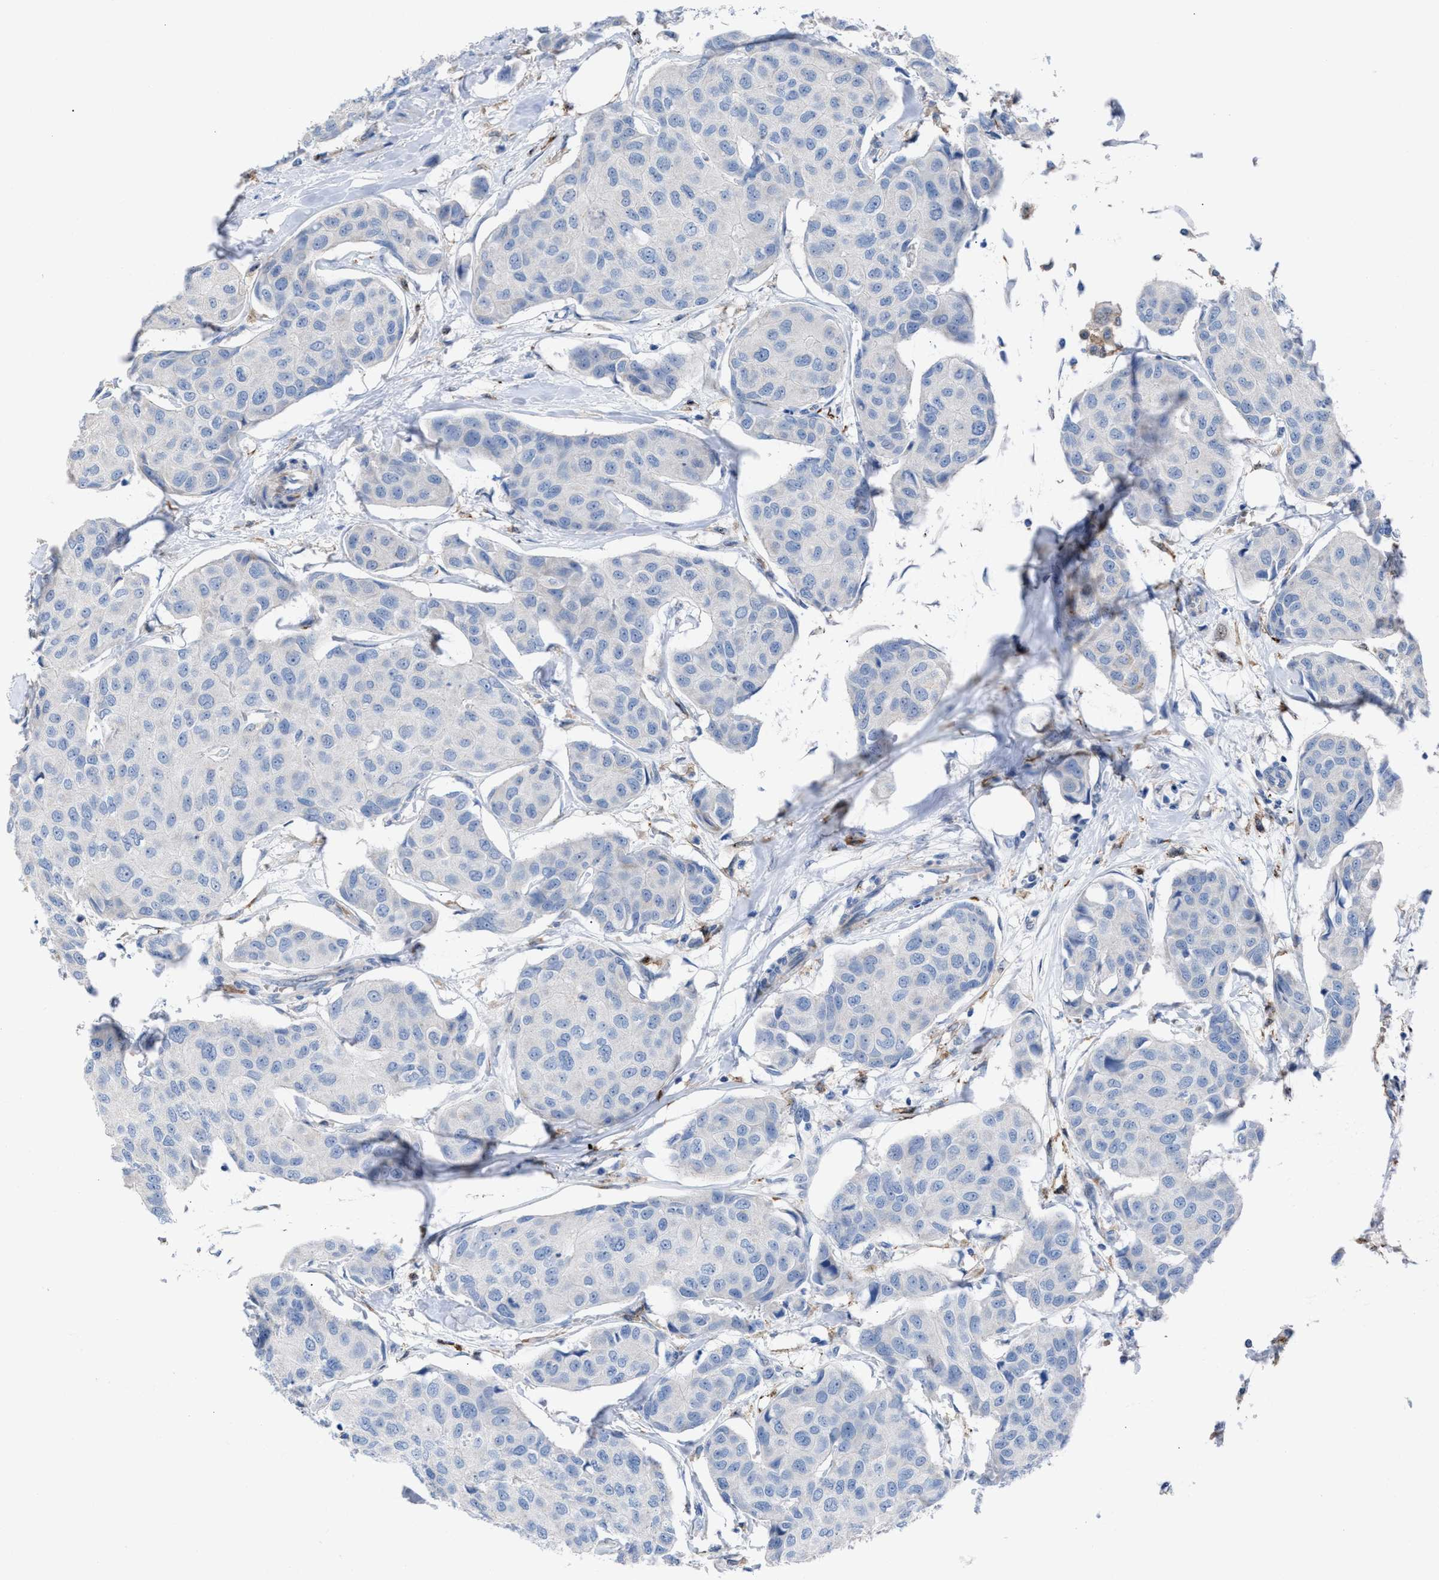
{"staining": {"intensity": "moderate", "quantity": ">75%", "location": "cytoplasmic/membranous"}, "tissue": "breast cancer", "cell_type": "Tumor cells", "image_type": "cancer", "snomed": [{"axis": "morphology", "description": "Duct carcinoma"}, {"axis": "topography", "description": "Breast"}], "caption": "Immunohistochemical staining of intraductal carcinoma (breast) reveals medium levels of moderate cytoplasmic/membranous protein expression in approximately >75% of tumor cells. The staining was performed using DAB, with brown indicating positive protein expression. Nuclei are stained blue with hematoxylin.", "gene": "SLC47A1", "patient": {"sex": "female", "age": 80}}